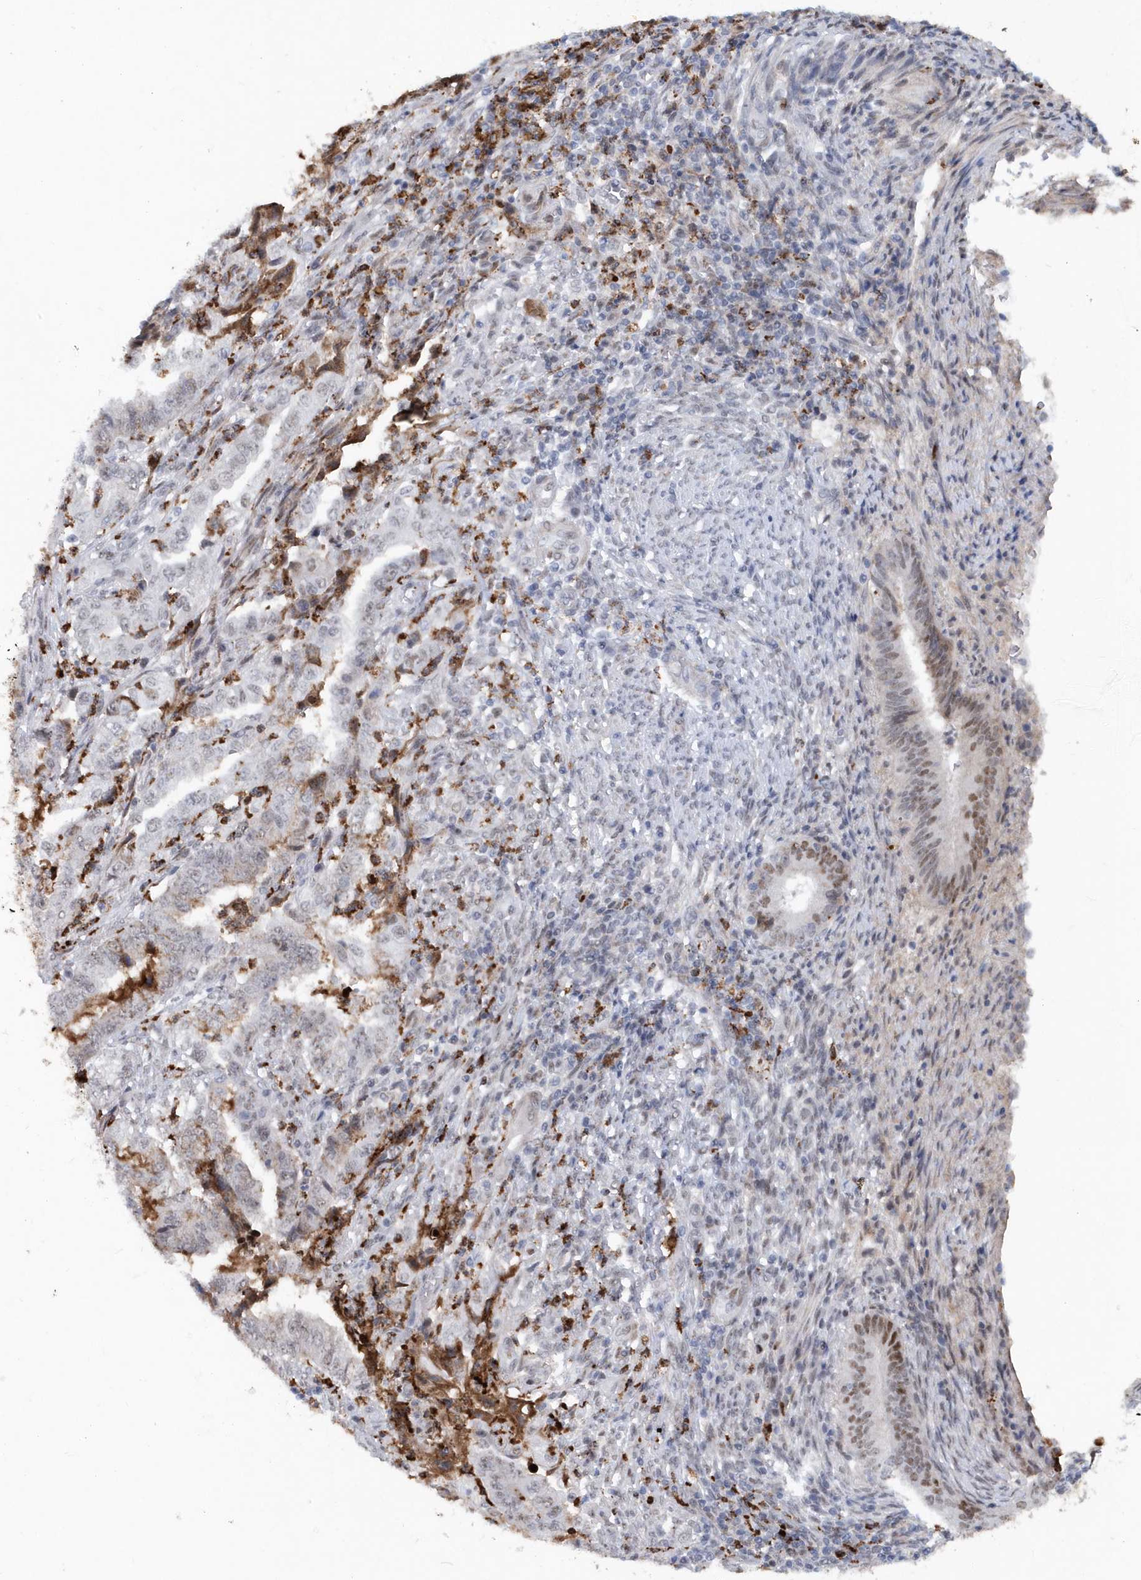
{"staining": {"intensity": "negative", "quantity": "none", "location": "none"}, "tissue": "endometrial cancer", "cell_type": "Tumor cells", "image_type": "cancer", "snomed": [{"axis": "morphology", "description": "Adenocarcinoma, NOS"}, {"axis": "topography", "description": "Endometrium"}], "caption": "DAB (3,3'-diaminobenzidine) immunohistochemical staining of human adenocarcinoma (endometrial) reveals no significant staining in tumor cells.", "gene": "ASCL4", "patient": {"sex": "female", "age": 51}}